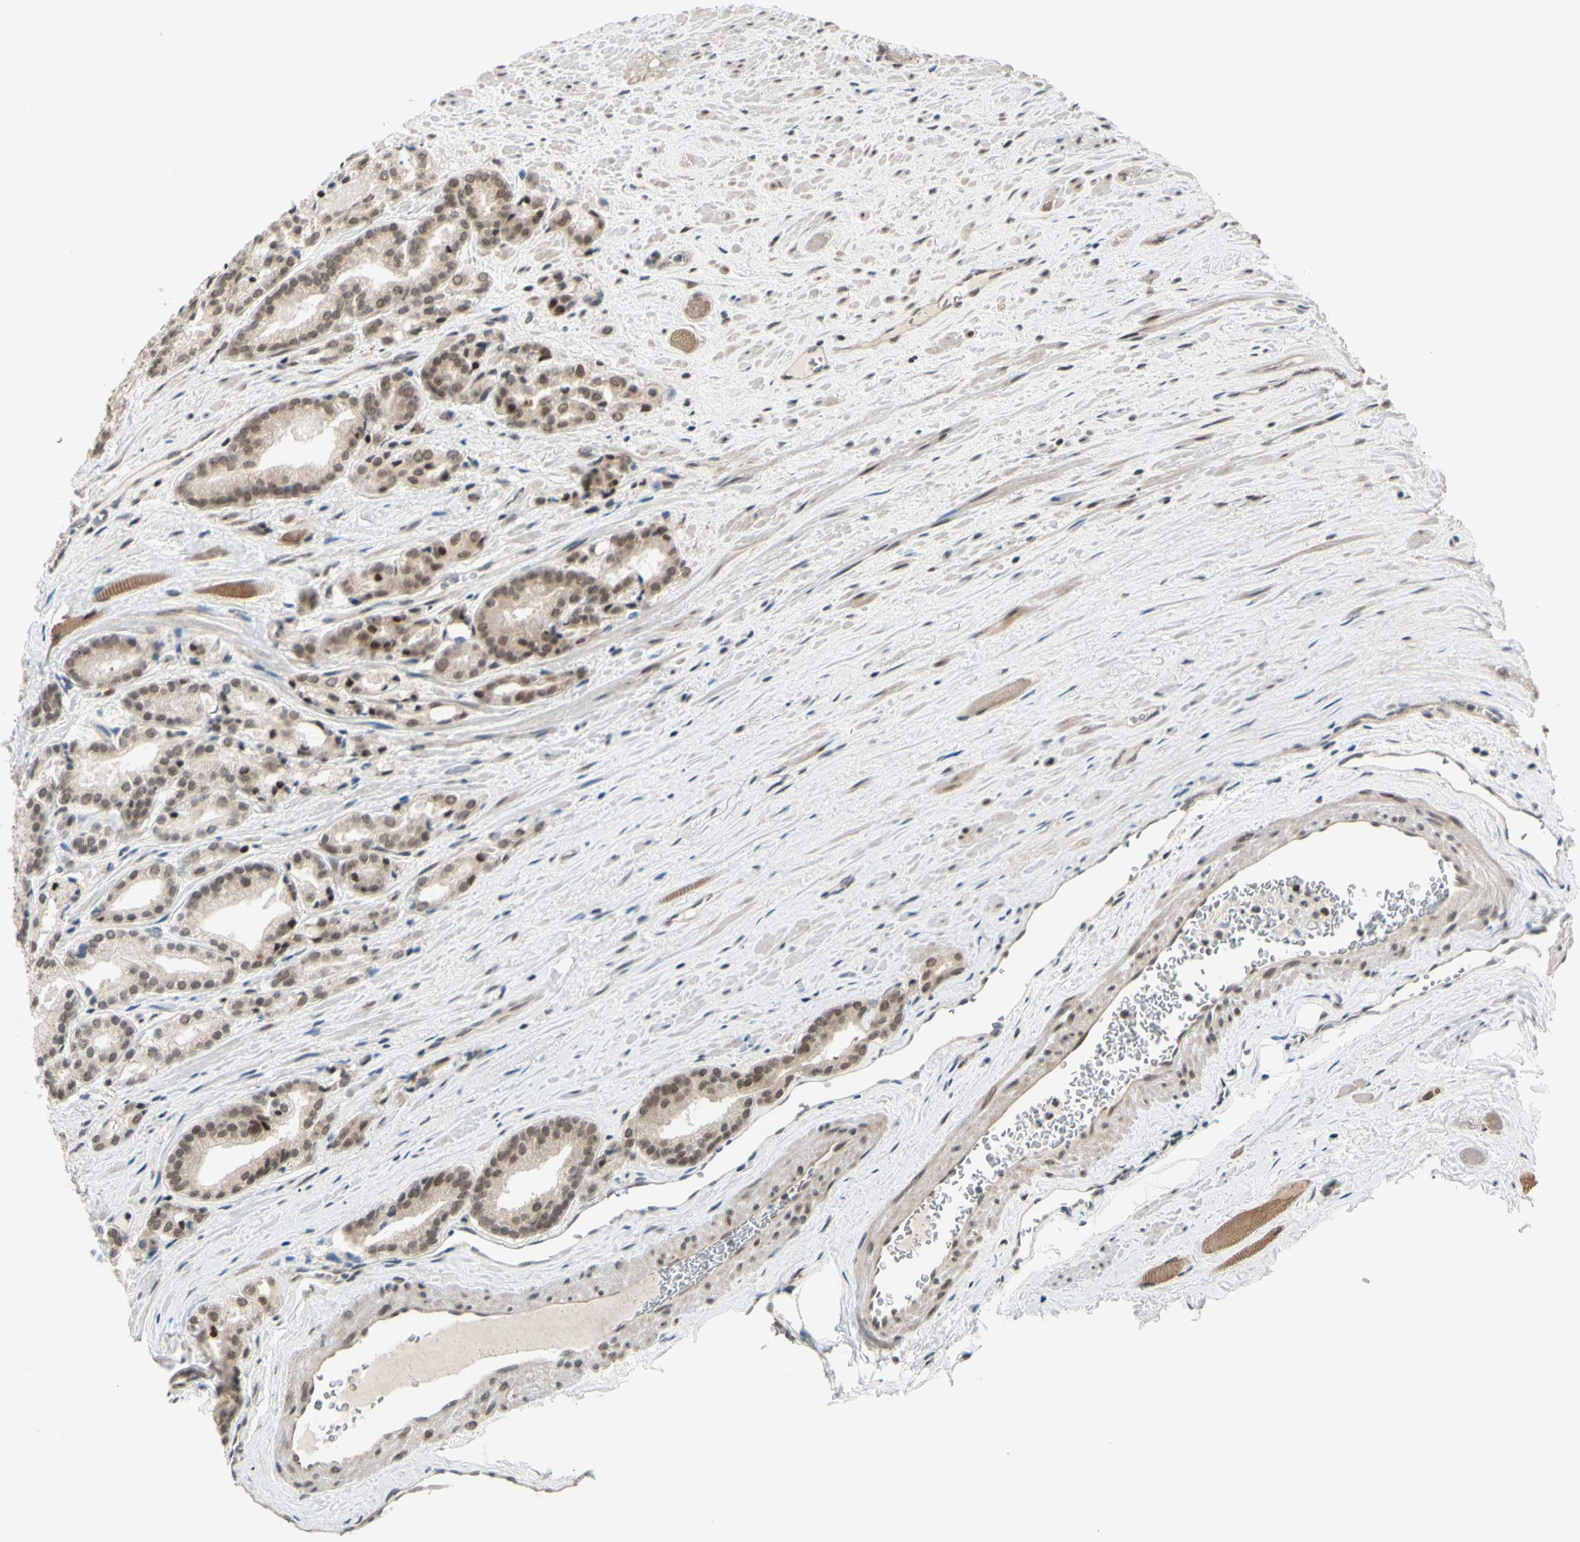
{"staining": {"intensity": "moderate", "quantity": ">75%", "location": "cytoplasmic/membranous,nuclear"}, "tissue": "prostate cancer", "cell_type": "Tumor cells", "image_type": "cancer", "snomed": [{"axis": "morphology", "description": "Adenocarcinoma, Low grade"}, {"axis": "topography", "description": "Prostate"}], "caption": "IHC image of prostate low-grade adenocarcinoma stained for a protein (brown), which exhibits medium levels of moderate cytoplasmic/membranous and nuclear expression in approximately >75% of tumor cells.", "gene": "BRMS1", "patient": {"sex": "male", "age": 59}}